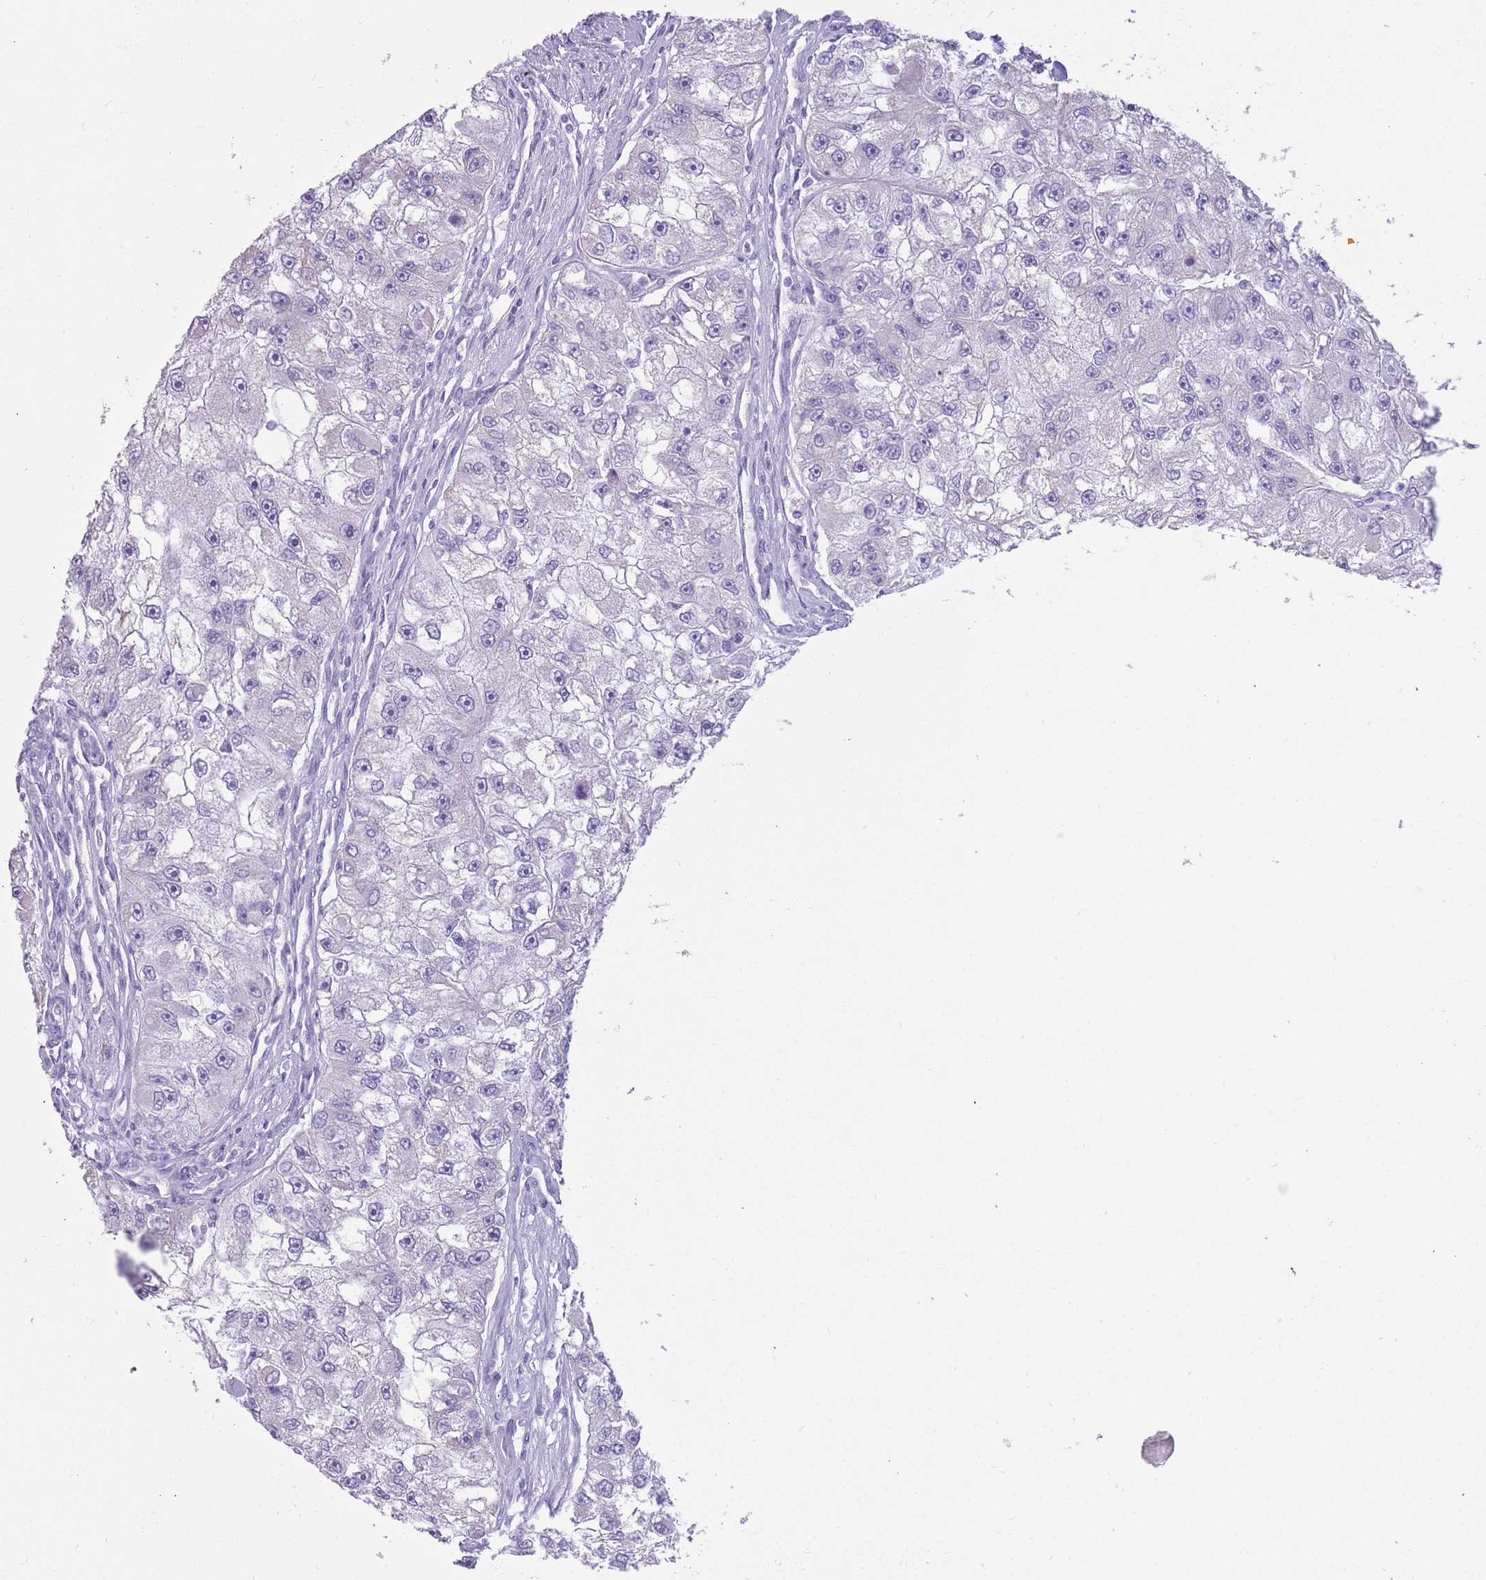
{"staining": {"intensity": "negative", "quantity": "none", "location": "none"}, "tissue": "renal cancer", "cell_type": "Tumor cells", "image_type": "cancer", "snomed": [{"axis": "morphology", "description": "Adenocarcinoma, NOS"}, {"axis": "topography", "description": "Kidney"}], "caption": "Immunohistochemistry (IHC) micrograph of neoplastic tissue: human renal adenocarcinoma stained with DAB (3,3'-diaminobenzidine) exhibits no significant protein staining in tumor cells.", "gene": "ACR", "patient": {"sex": "male", "age": 63}}